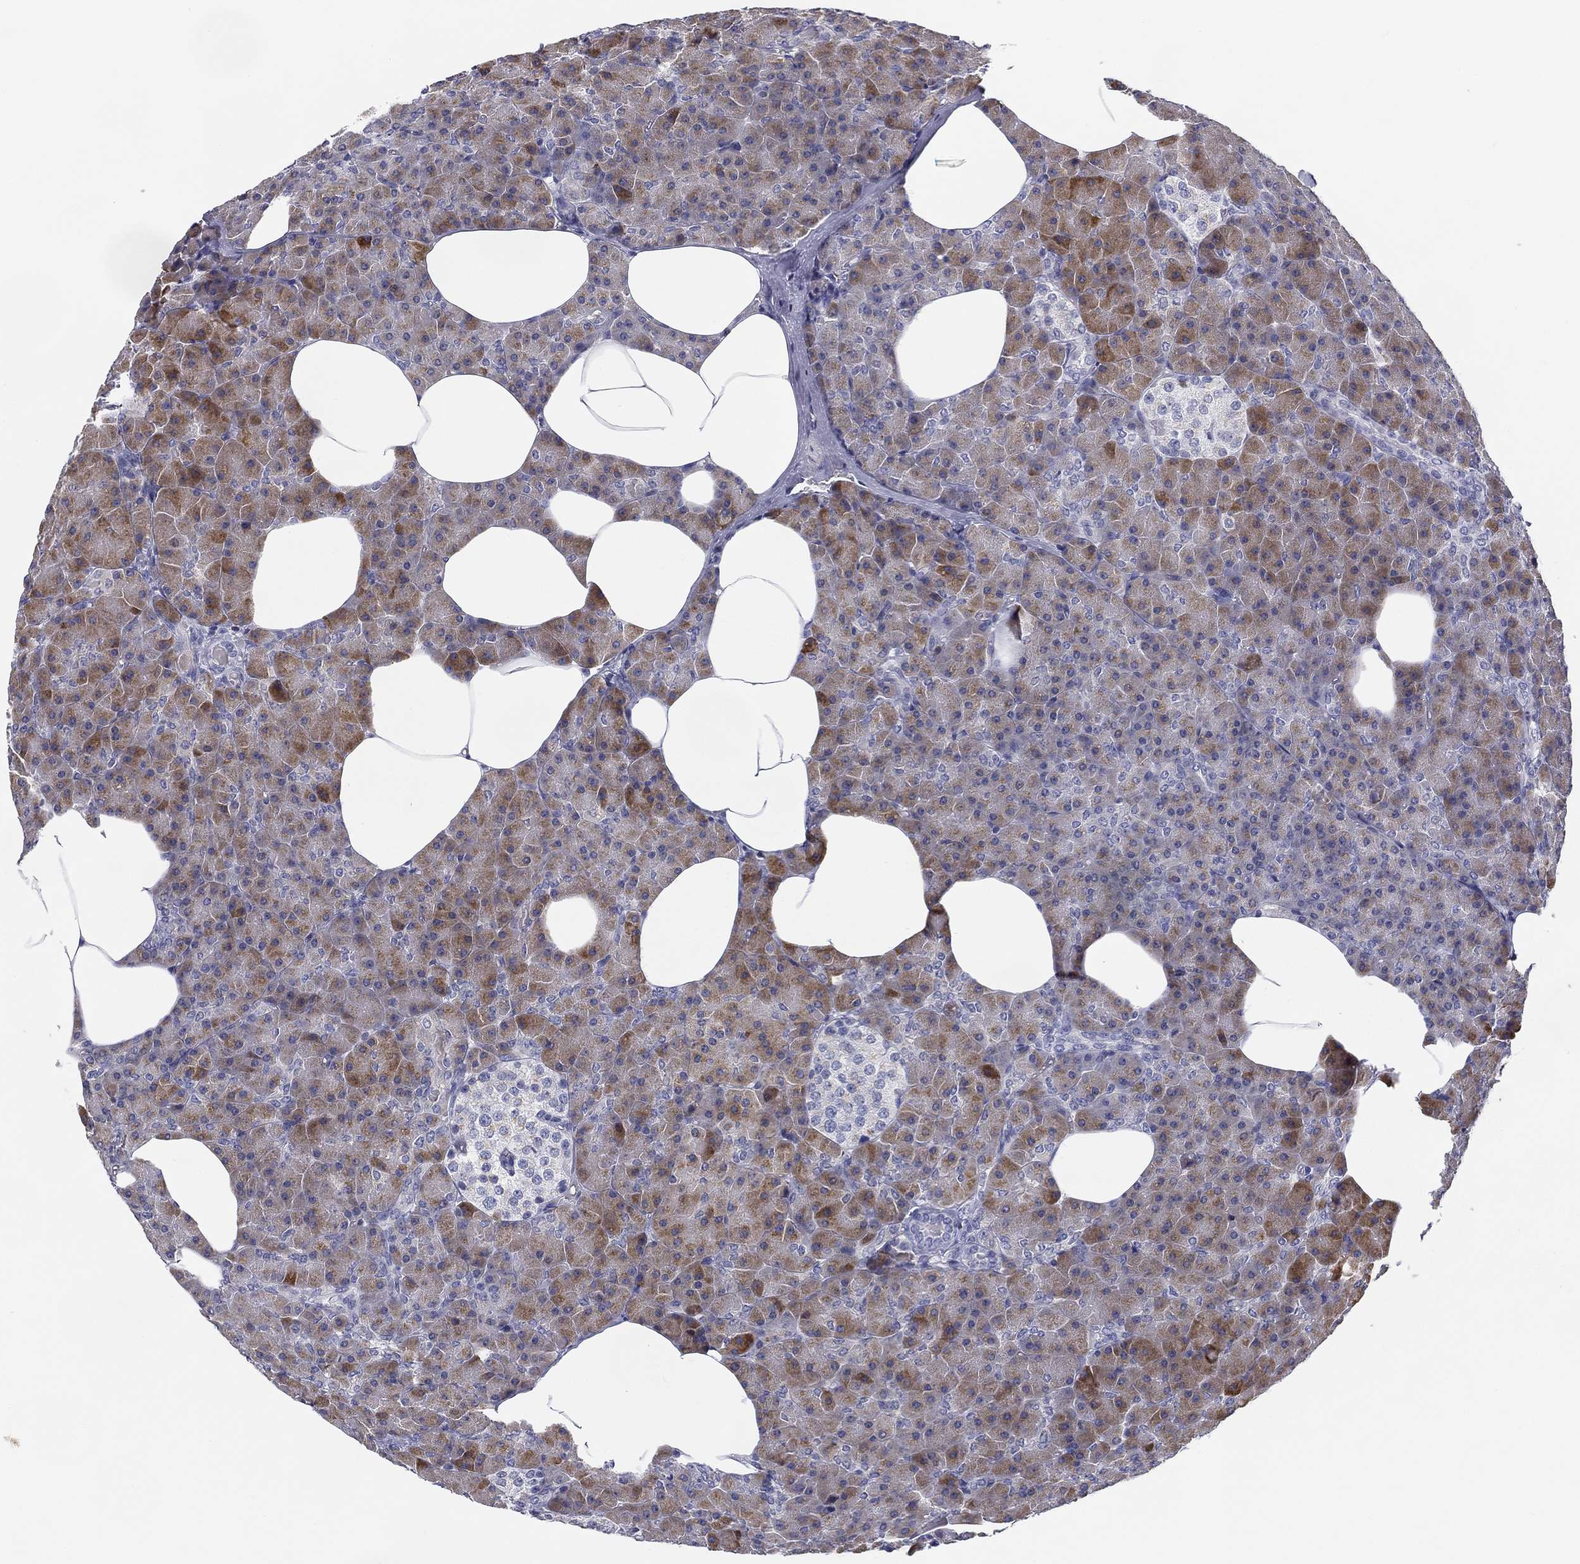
{"staining": {"intensity": "moderate", "quantity": "<25%", "location": "cytoplasmic/membranous"}, "tissue": "pancreas", "cell_type": "Exocrine glandular cells", "image_type": "normal", "snomed": [{"axis": "morphology", "description": "Normal tissue, NOS"}, {"axis": "topography", "description": "Pancreas"}], "caption": "The photomicrograph displays immunohistochemical staining of benign pancreas. There is moderate cytoplasmic/membranous expression is seen in about <25% of exocrine glandular cells. The staining was performed using DAB (3,3'-diaminobenzidine) to visualize the protein expression in brown, while the nuclei were stained in blue with hematoxylin (Magnification: 20x).", "gene": "TRAT1", "patient": {"sex": "female", "age": 45}}